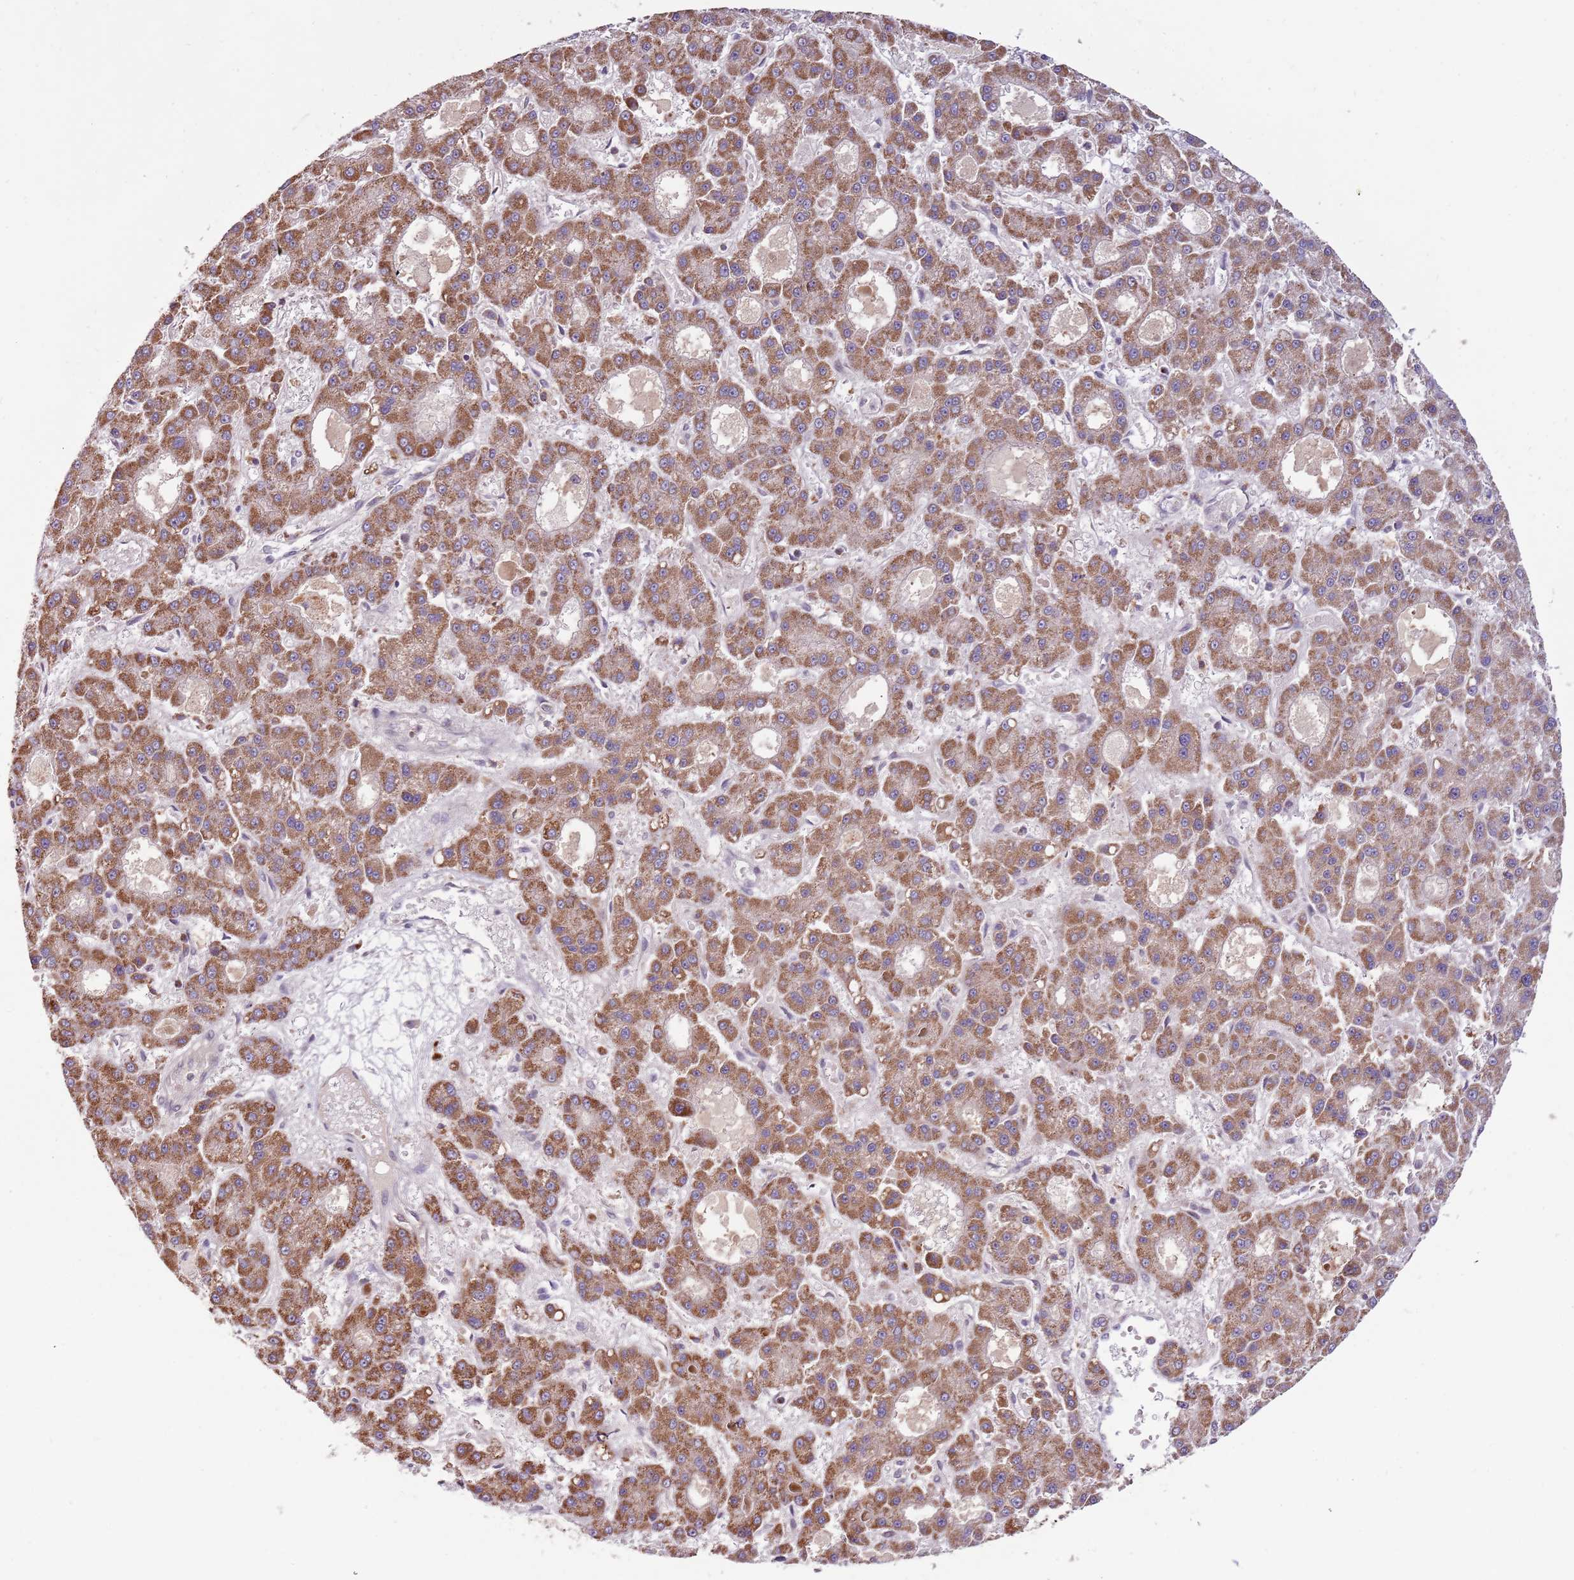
{"staining": {"intensity": "moderate", "quantity": ">75%", "location": "cytoplasmic/membranous"}, "tissue": "liver cancer", "cell_type": "Tumor cells", "image_type": "cancer", "snomed": [{"axis": "morphology", "description": "Carcinoma, Hepatocellular, NOS"}, {"axis": "topography", "description": "Liver"}], "caption": "Immunohistochemistry of liver cancer (hepatocellular carcinoma) shows medium levels of moderate cytoplasmic/membranous expression in approximately >75% of tumor cells.", "gene": "ULK3", "patient": {"sex": "male", "age": 70}}